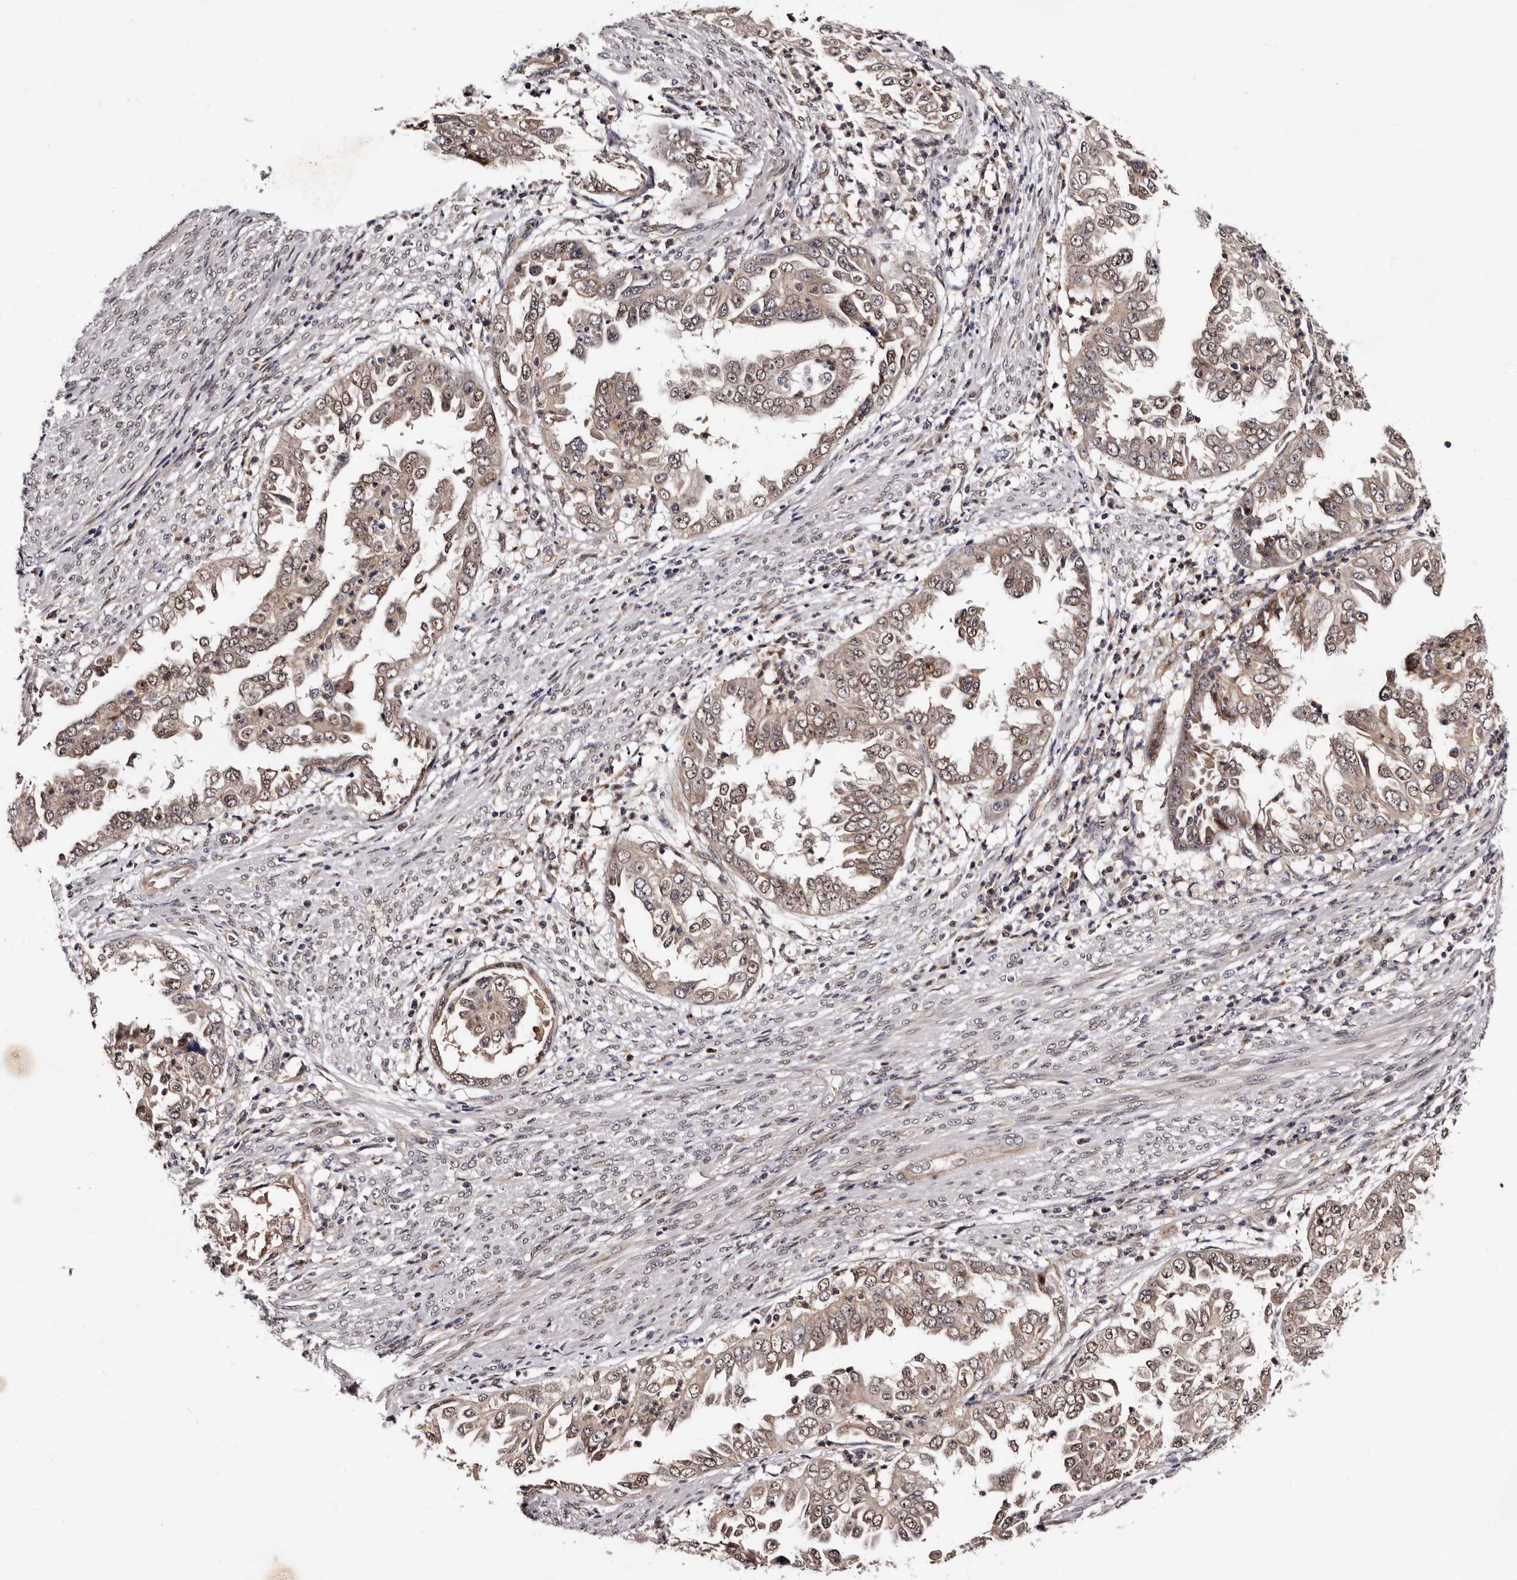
{"staining": {"intensity": "weak", "quantity": ">75%", "location": "cytoplasmic/membranous,nuclear"}, "tissue": "endometrial cancer", "cell_type": "Tumor cells", "image_type": "cancer", "snomed": [{"axis": "morphology", "description": "Adenocarcinoma, NOS"}, {"axis": "topography", "description": "Endometrium"}], "caption": "Approximately >75% of tumor cells in endometrial cancer demonstrate weak cytoplasmic/membranous and nuclear protein expression as visualized by brown immunohistochemical staining.", "gene": "GLRX3", "patient": {"sex": "female", "age": 85}}